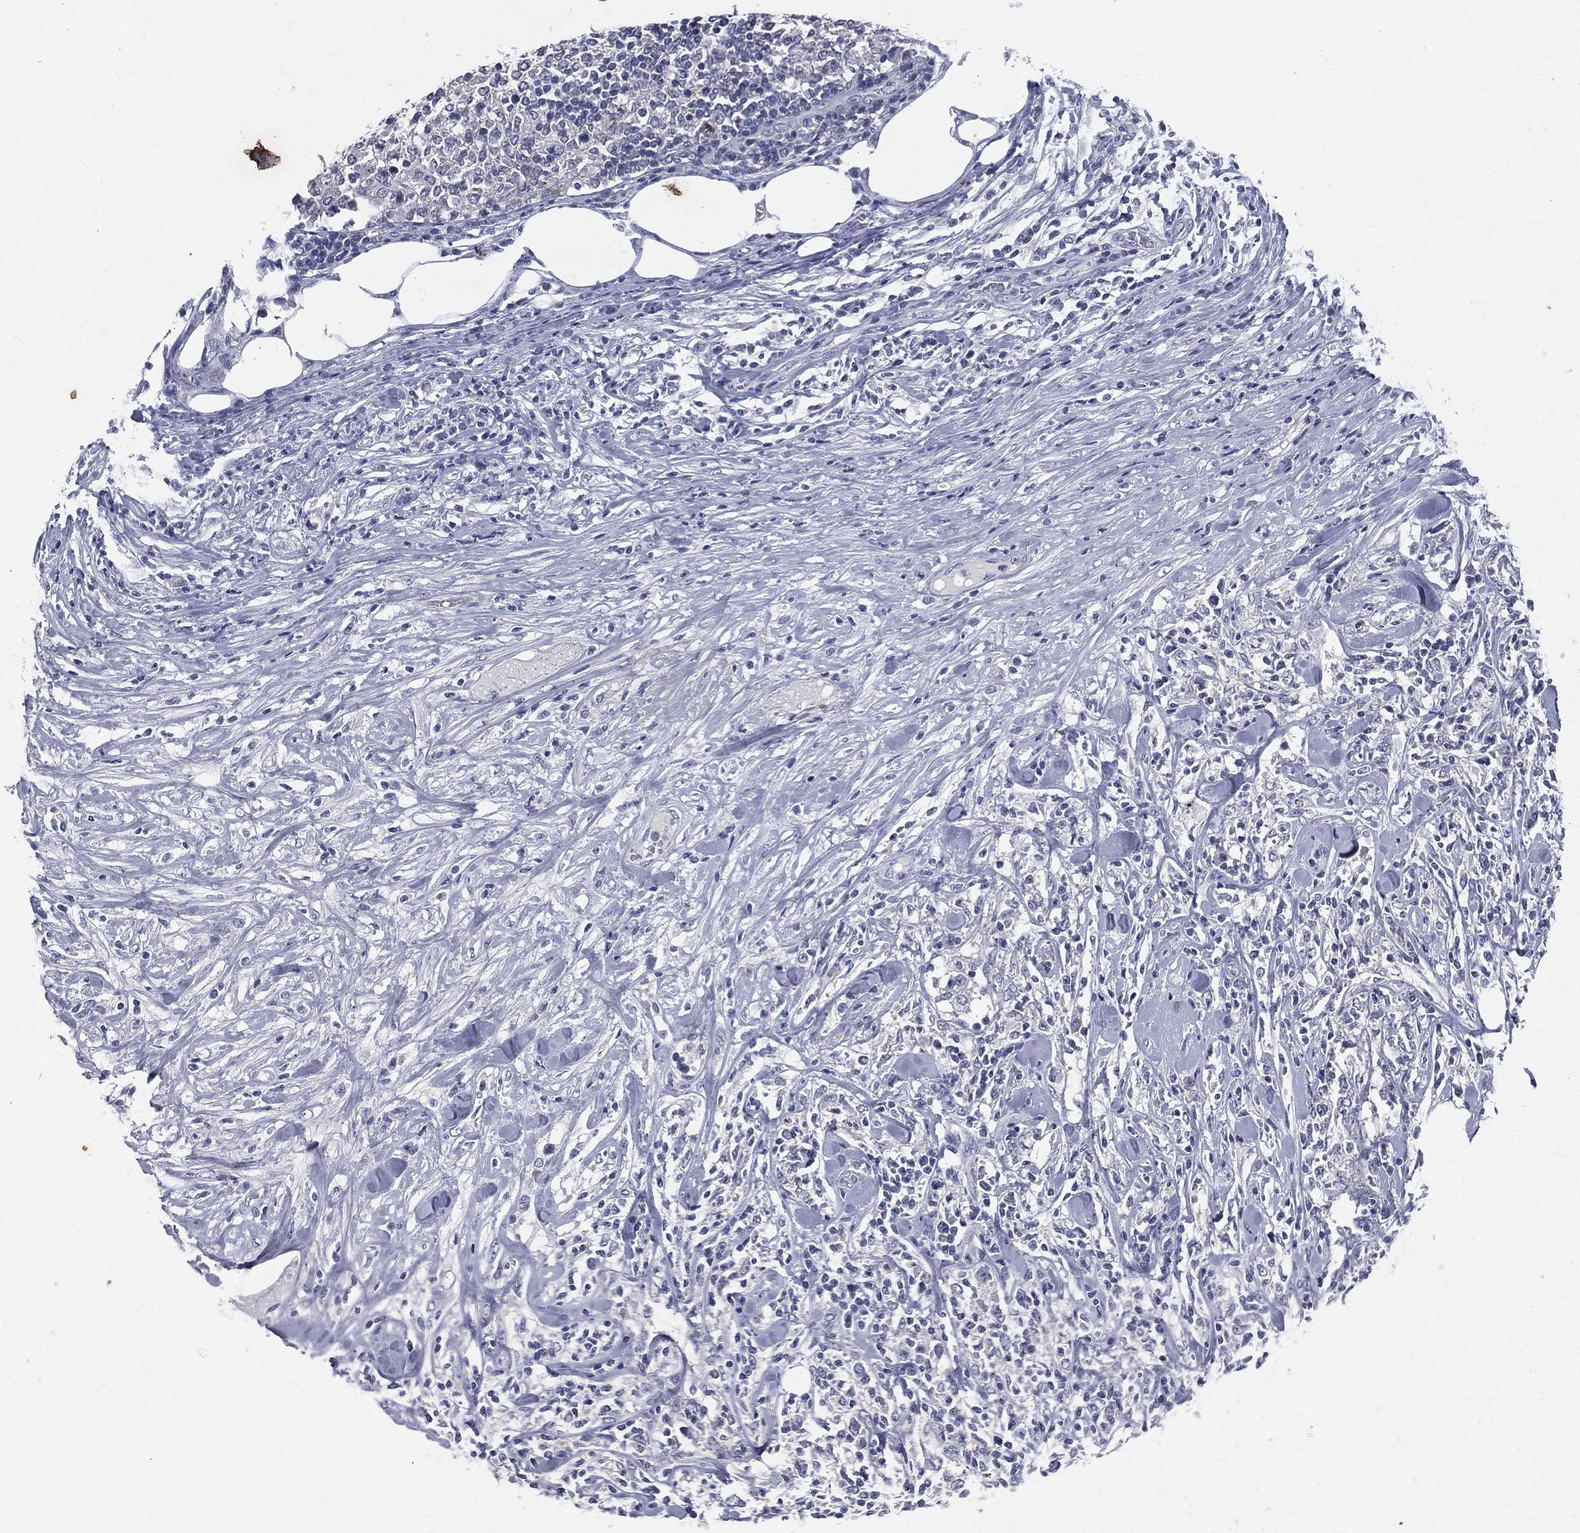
{"staining": {"intensity": "negative", "quantity": "none", "location": "none"}, "tissue": "lymphoma", "cell_type": "Tumor cells", "image_type": "cancer", "snomed": [{"axis": "morphology", "description": "Malignant lymphoma, non-Hodgkin's type, High grade"}, {"axis": "topography", "description": "Lymph node"}], "caption": "Immunohistochemistry (IHC) photomicrograph of neoplastic tissue: malignant lymphoma, non-Hodgkin's type (high-grade) stained with DAB exhibits no significant protein expression in tumor cells.", "gene": "IFT27", "patient": {"sex": "female", "age": 84}}